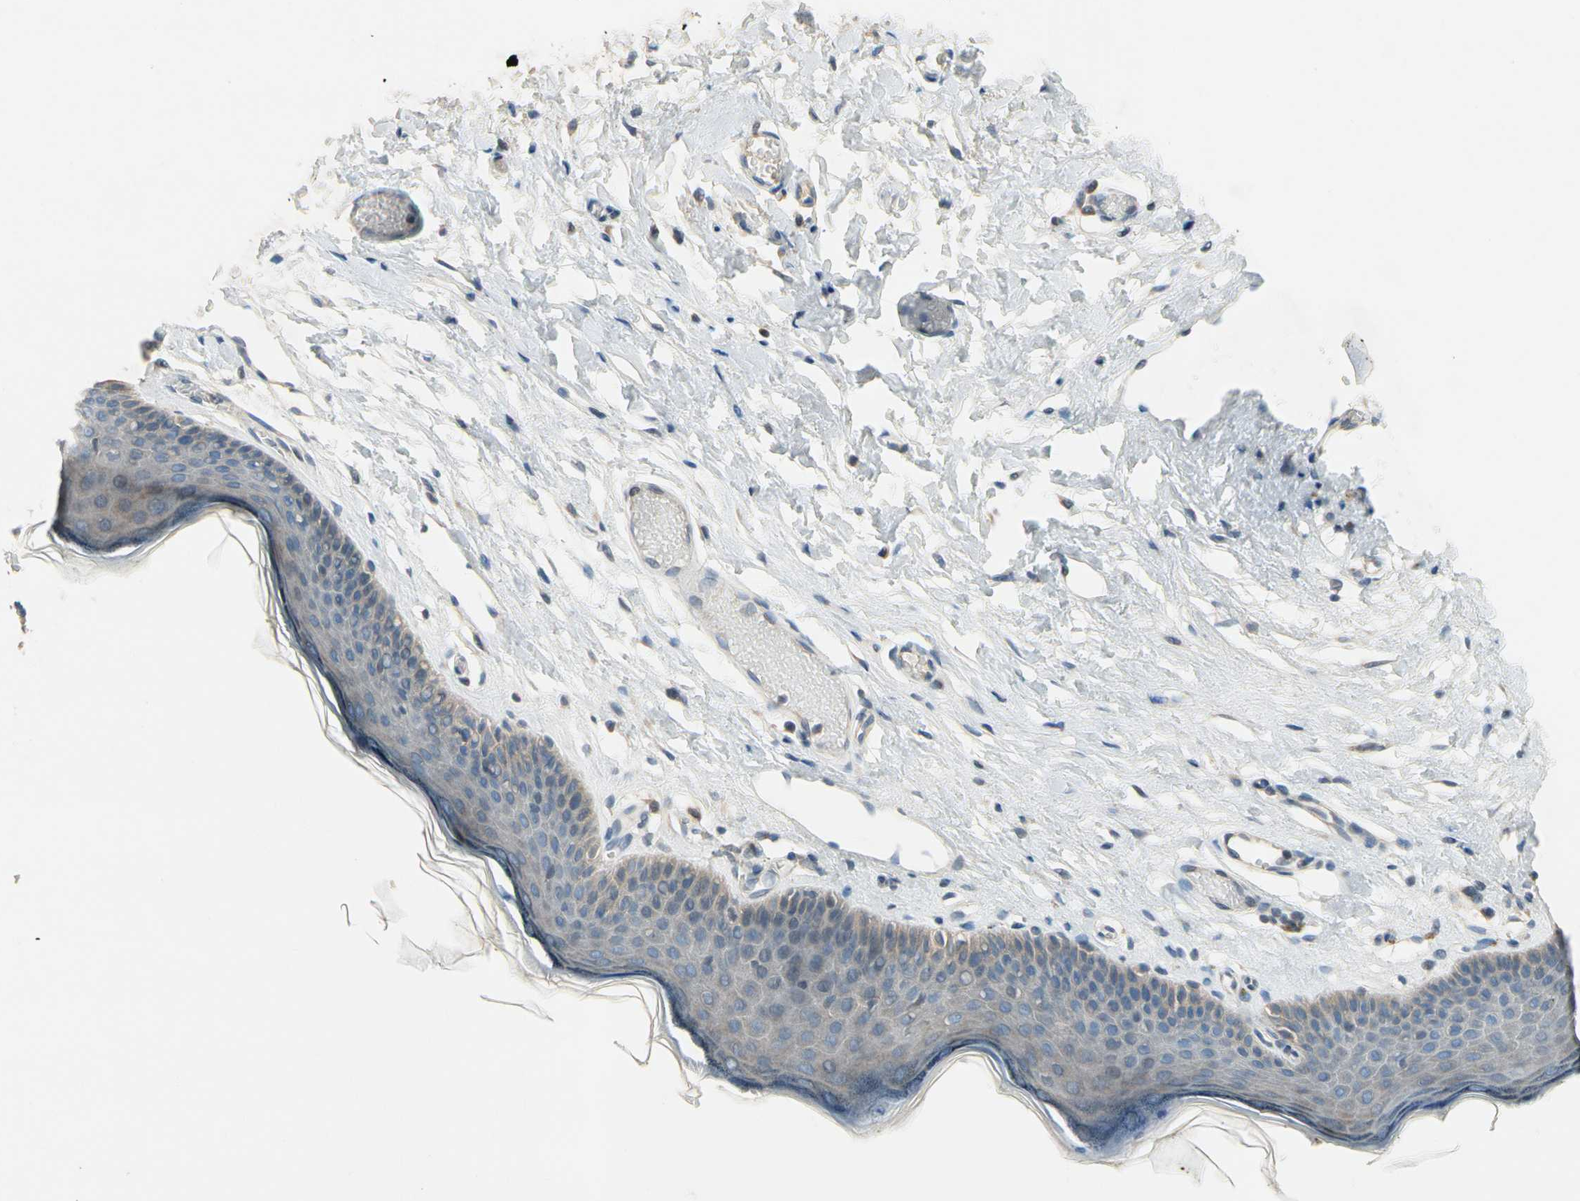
{"staining": {"intensity": "weak", "quantity": "<25%", "location": "cytoplasmic/membranous"}, "tissue": "skin", "cell_type": "Epidermal cells", "image_type": "normal", "snomed": [{"axis": "morphology", "description": "Normal tissue, NOS"}, {"axis": "morphology", "description": "Inflammation, NOS"}, {"axis": "topography", "description": "Vulva"}], "caption": "Normal skin was stained to show a protein in brown. There is no significant staining in epidermal cells. (DAB IHC with hematoxylin counter stain).", "gene": "PIP5K1B", "patient": {"sex": "female", "age": 84}}